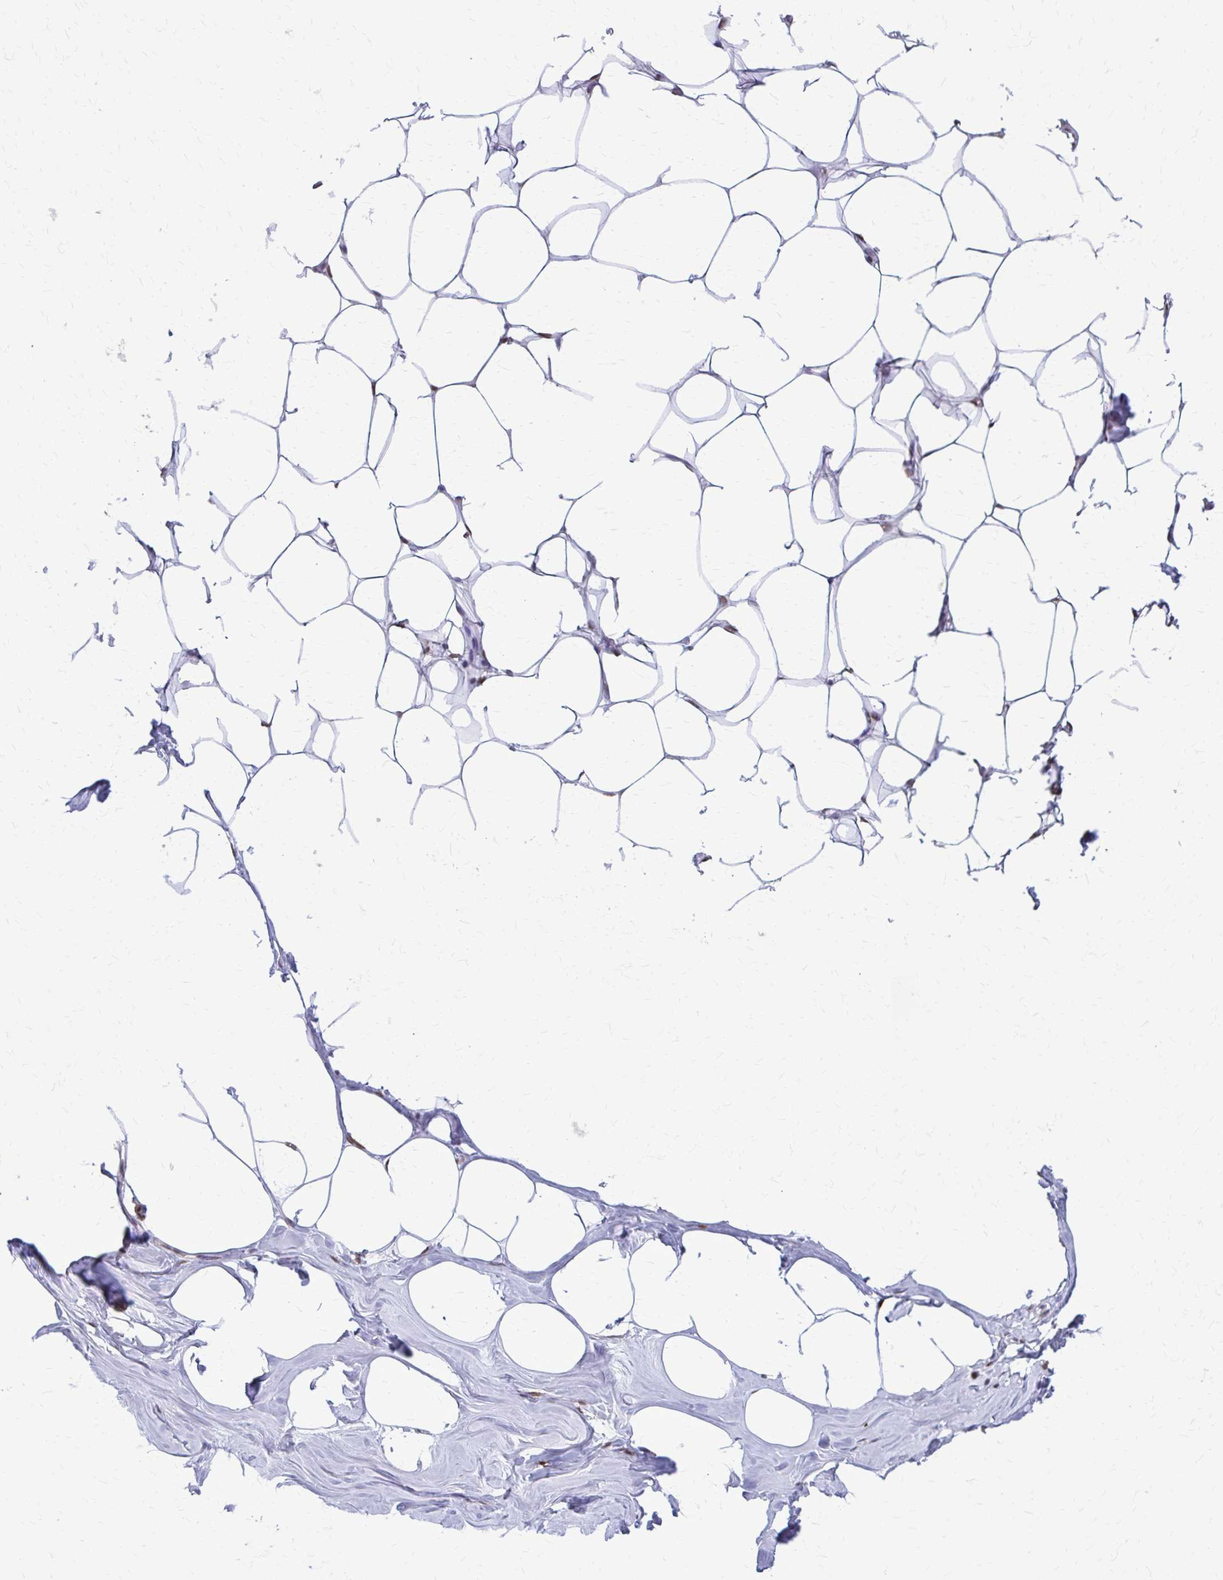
{"staining": {"intensity": "moderate", "quantity": "<25%", "location": "nuclear"}, "tissue": "breast", "cell_type": "Adipocytes", "image_type": "normal", "snomed": [{"axis": "morphology", "description": "Normal tissue, NOS"}, {"axis": "topography", "description": "Breast"}], "caption": "Protein expression by immunohistochemistry (IHC) demonstrates moderate nuclear staining in approximately <25% of adipocytes in normal breast. (Stains: DAB in brown, nuclei in blue, Microscopy: brightfield microscopy at high magnification).", "gene": "TTF1", "patient": {"sex": "female", "age": 27}}